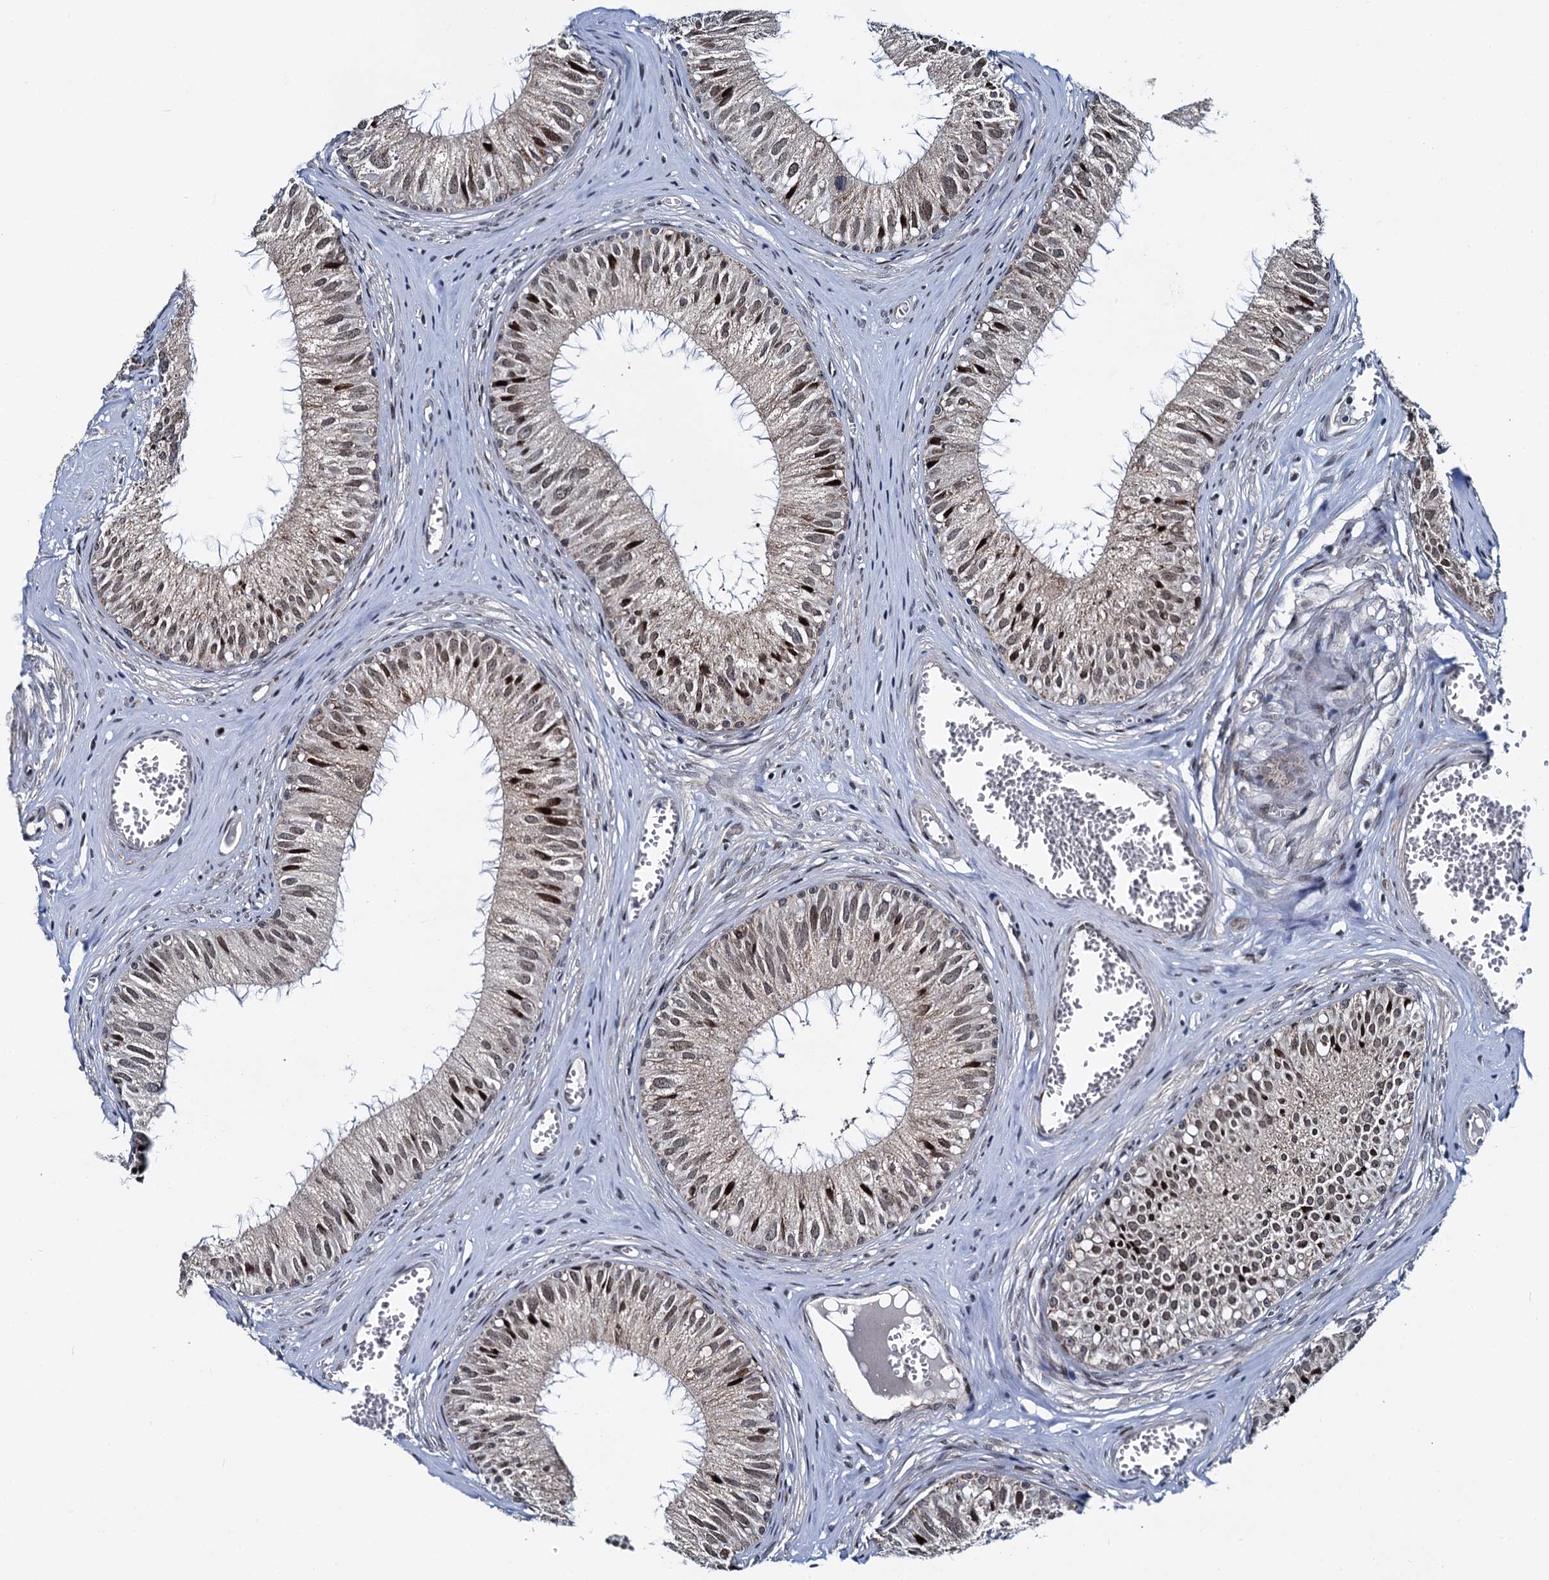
{"staining": {"intensity": "moderate", "quantity": "25%-75%", "location": "nuclear"}, "tissue": "epididymis", "cell_type": "Glandular cells", "image_type": "normal", "snomed": [{"axis": "morphology", "description": "Normal tissue, NOS"}, {"axis": "topography", "description": "Epididymis"}], "caption": "Normal epididymis exhibits moderate nuclear staining in about 25%-75% of glandular cells.", "gene": "RUFY2", "patient": {"sex": "male", "age": 36}}